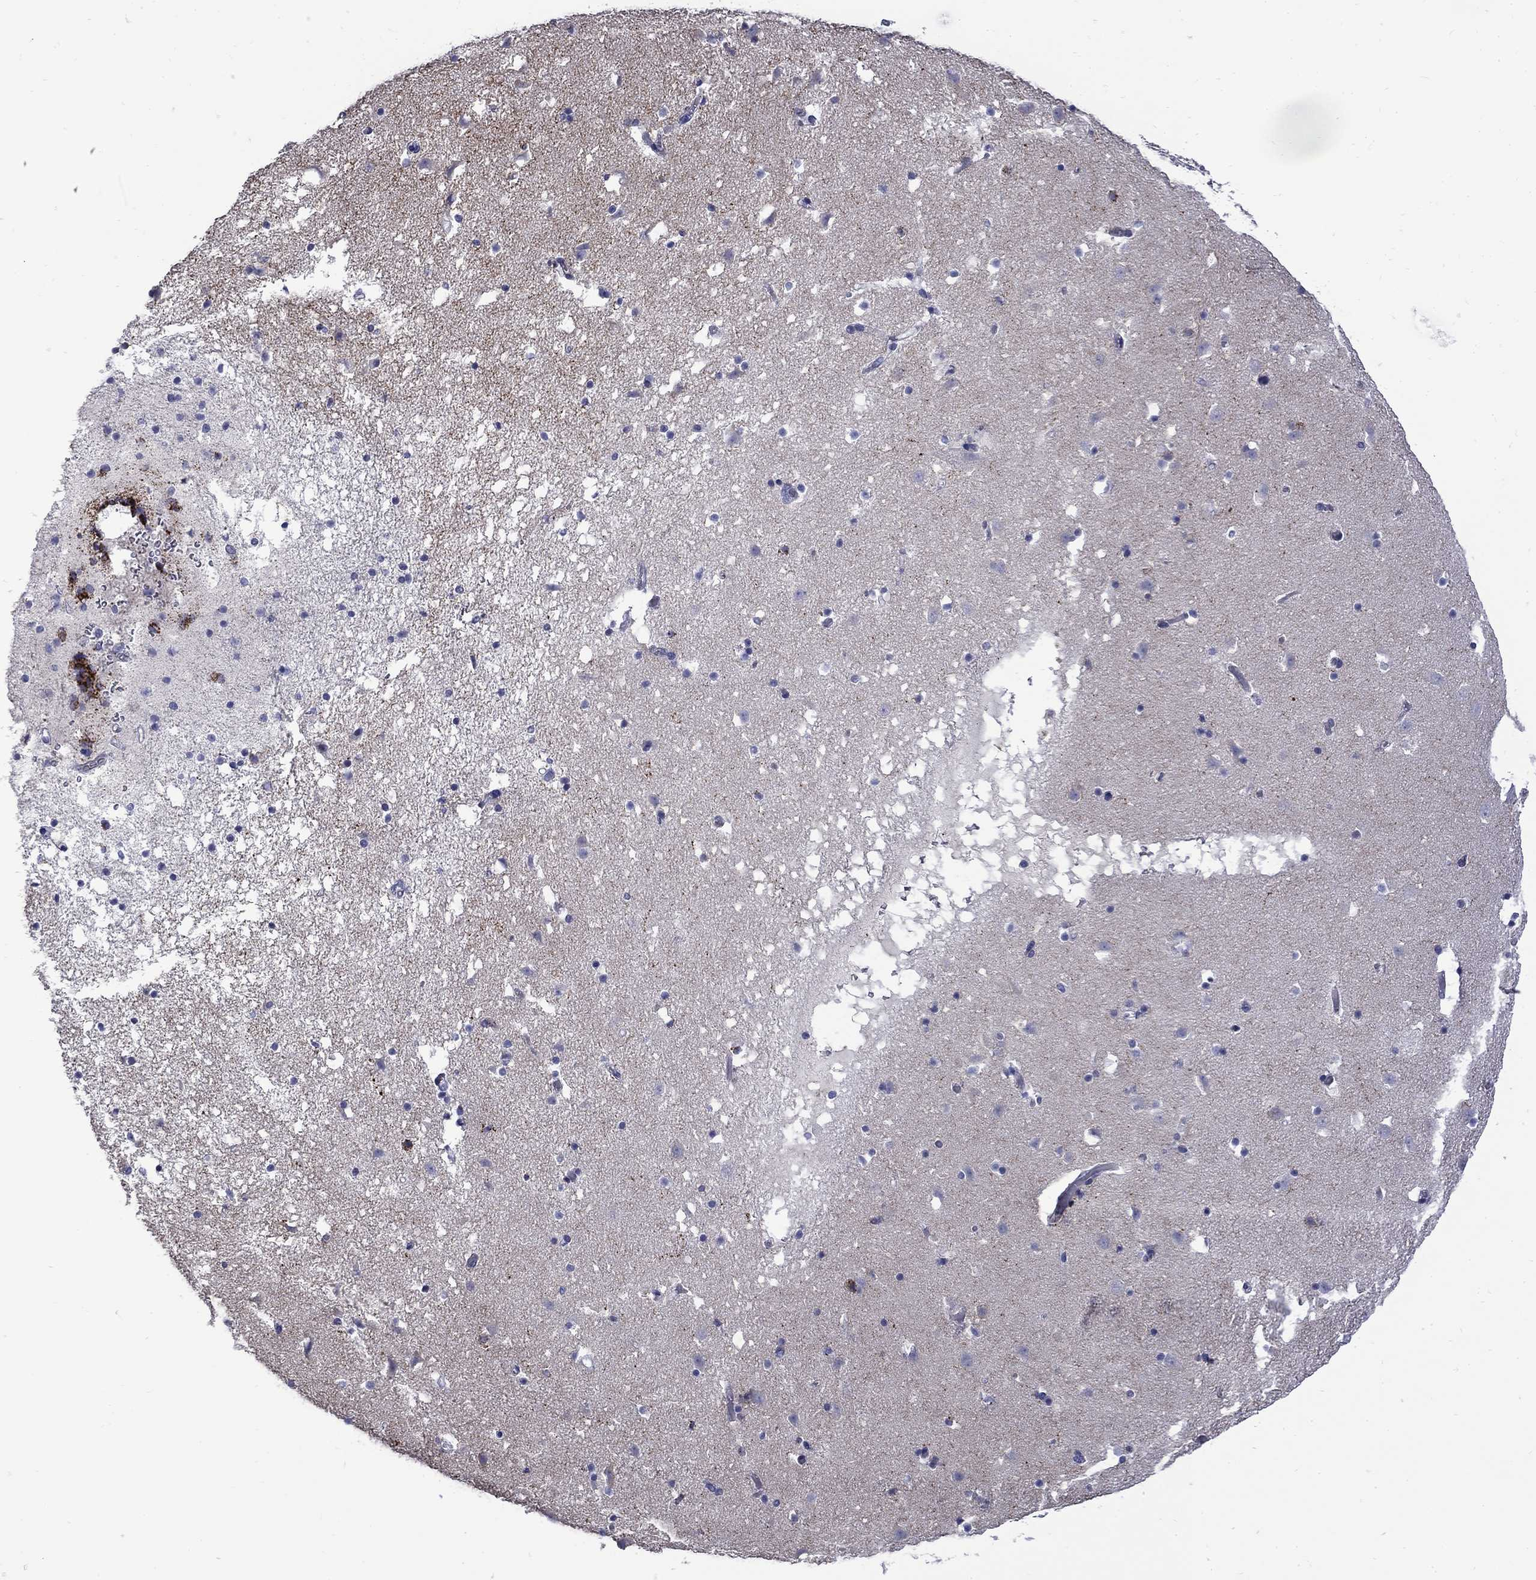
{"staining": {"intensity": "negative", "quantity": "none", "location": "none"}, "tissue": "caudate", "cell_type": "Glial cells", "image_type": "normal", "snomed": [{"axis": "morphology", "description": "Normal tissue, NOS"}, {"axis": "topography", "description": "Lateral ventricle wall"}], "caption": "An immunohistochemistry micrograph of normal caudate is shown. There is no staining in glial cells of caudate.", "gene": "MGARP", "patient": {"sex": "female", "age": 42}}